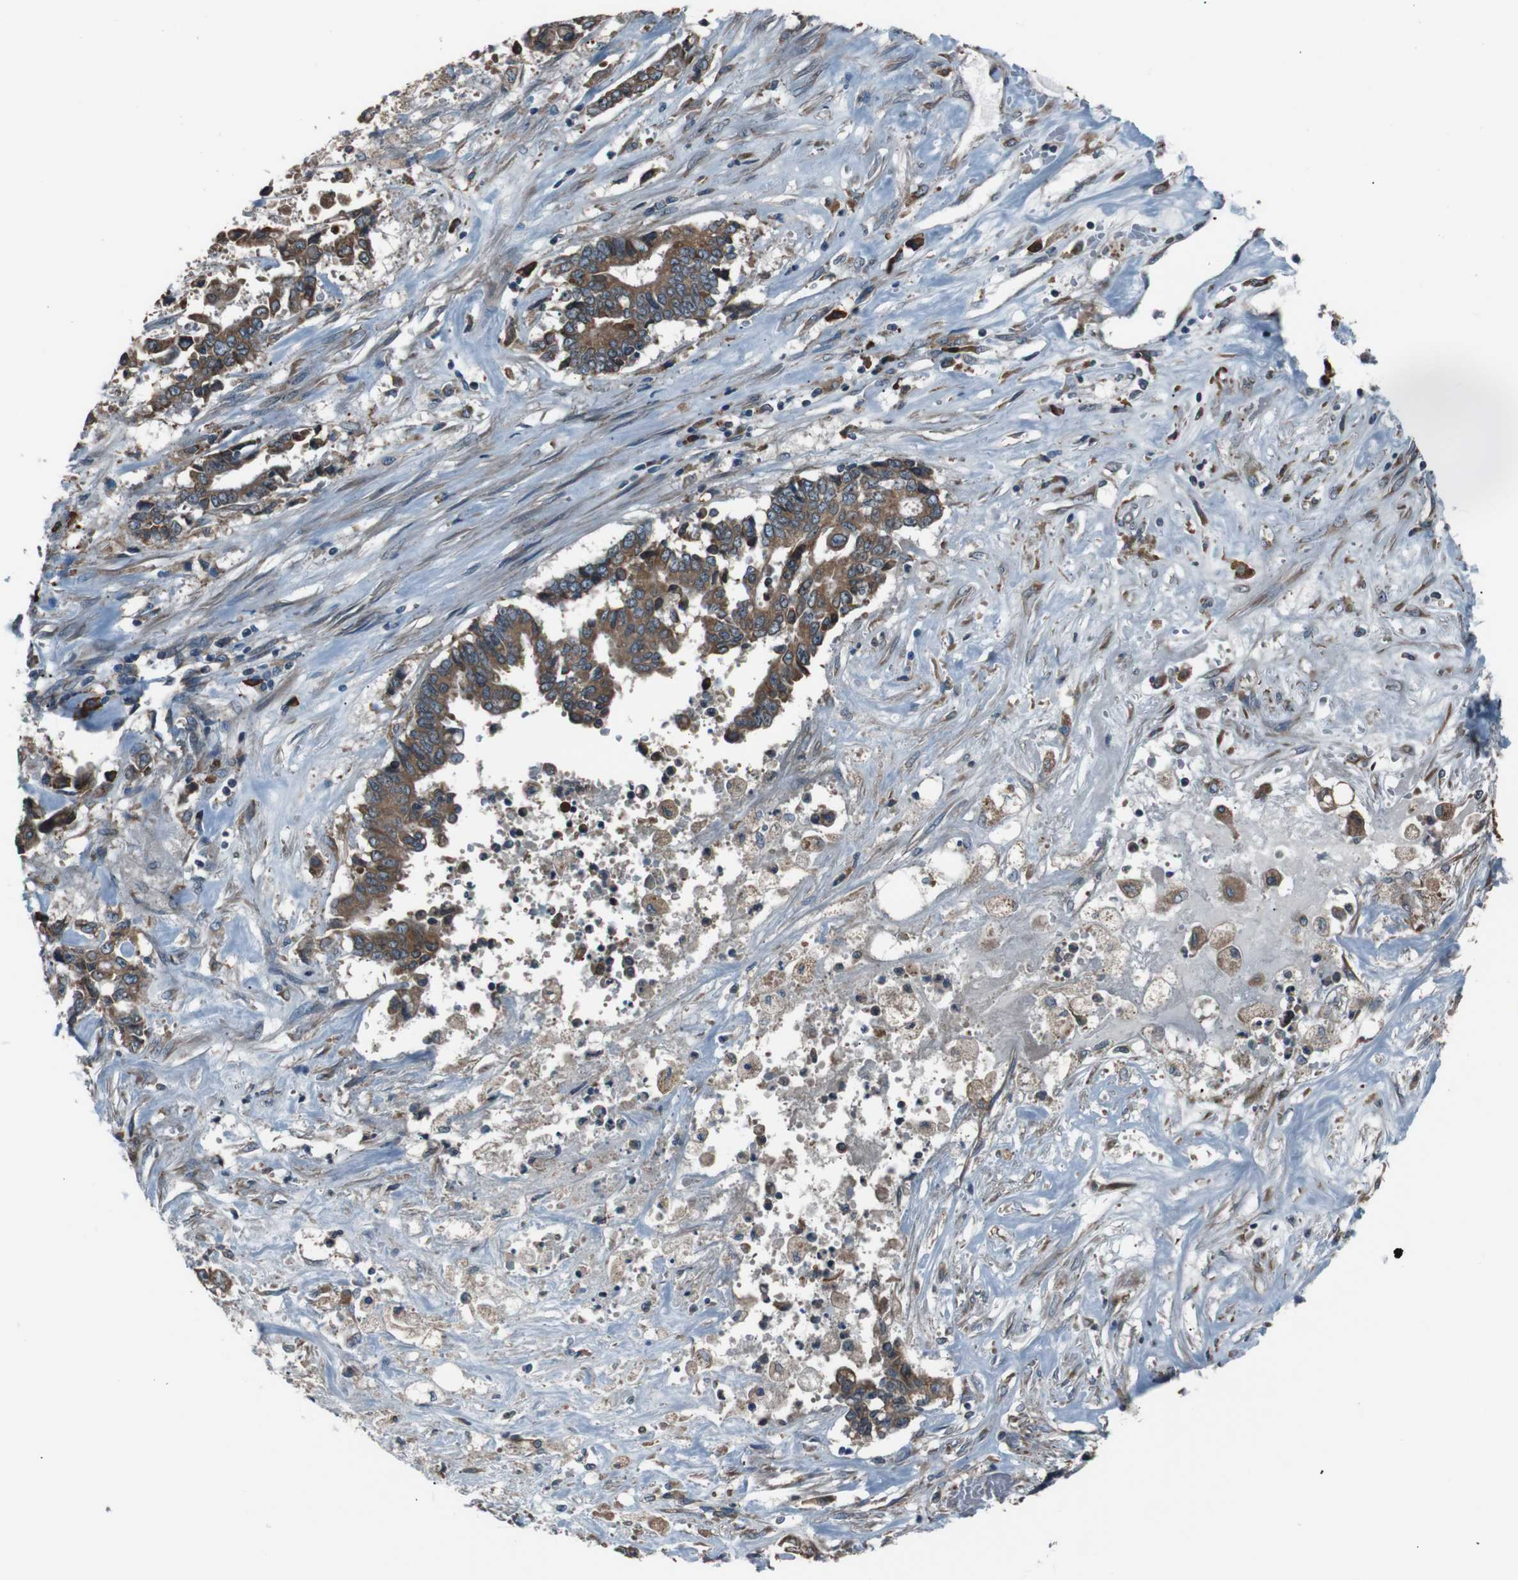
{"staining": {"intensity": "moderate", "quantity": ">75%", "location": "cytoplasmic/membranous"}, "tissue": "liver cancer", "cell_type": "Tumor cells", "image_type": "cancer", "snomed": [{"axis": "morphology", "description": "Cholangiocarcinoma"}, {"axis": "topography", "description": "Liver"}], "caption": "Liver cholangiocarcinoma stained for a protein (brown) shows moderate cytoplasmic/membranous positive staining in about >75% of tumor cells.", "gene": "SIGMAR1", "patient": {"sex": "male", "age": 57}}